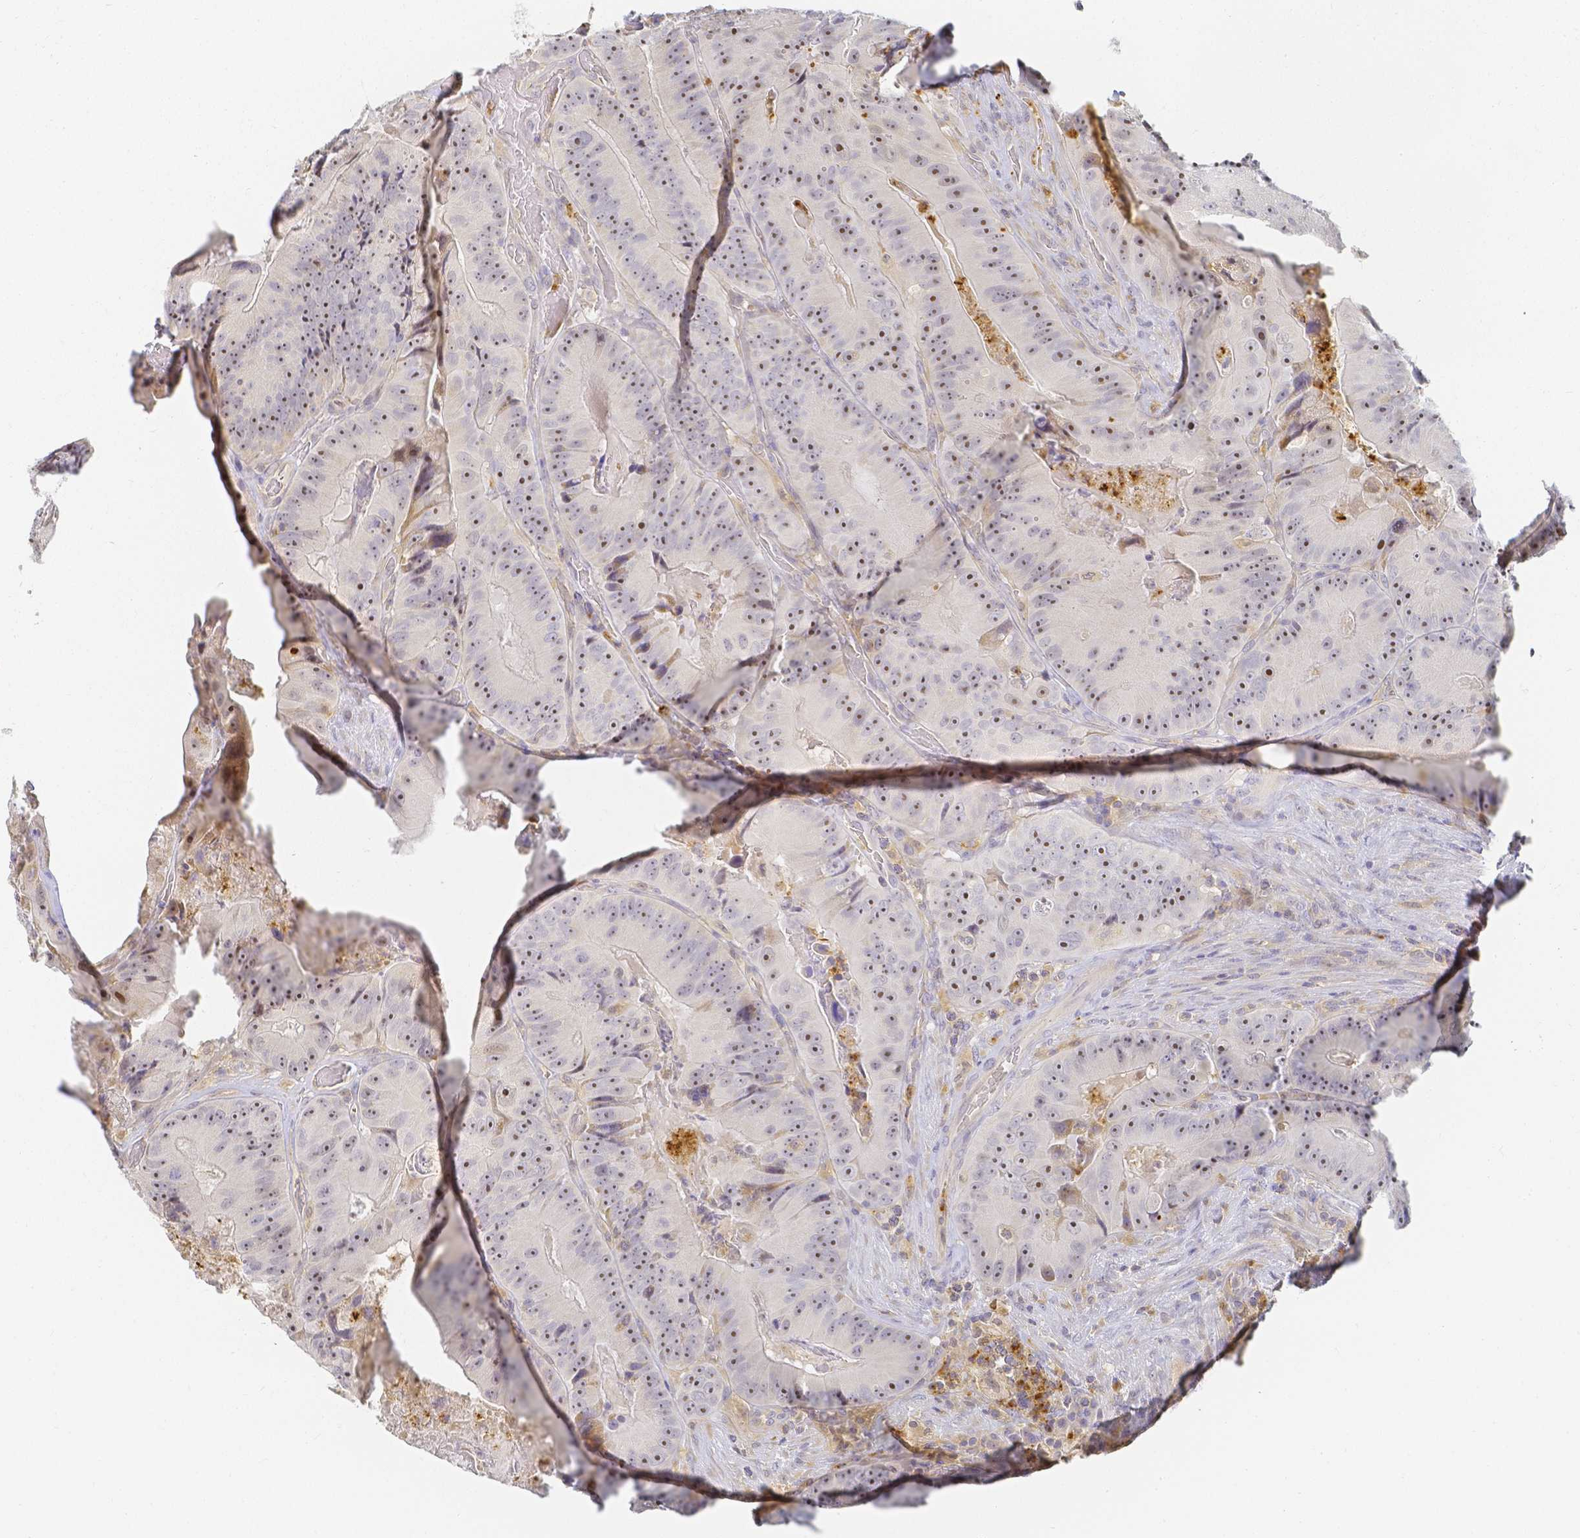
{"staining": {"intensity": "strong", "quantity": ">75%", "location": "nuclear"}, "tissue": "colorectal cancer", "cell_type": "Tumor cells", "image_type": "cancer", "snomed": [{"axis": "morphology", "description": "Adenocarcinoma, NOS"}, {"axis": "topography", "description": "Colon"}], "caption": "This histopathology image demonstrates IHC staining of colorectal cancer (adenocarcinoma), with high strong nuclear staining in about >75% of tumor cells.", "gene": "KCNH1", "patient": {"sex": "female", "age": 86}}